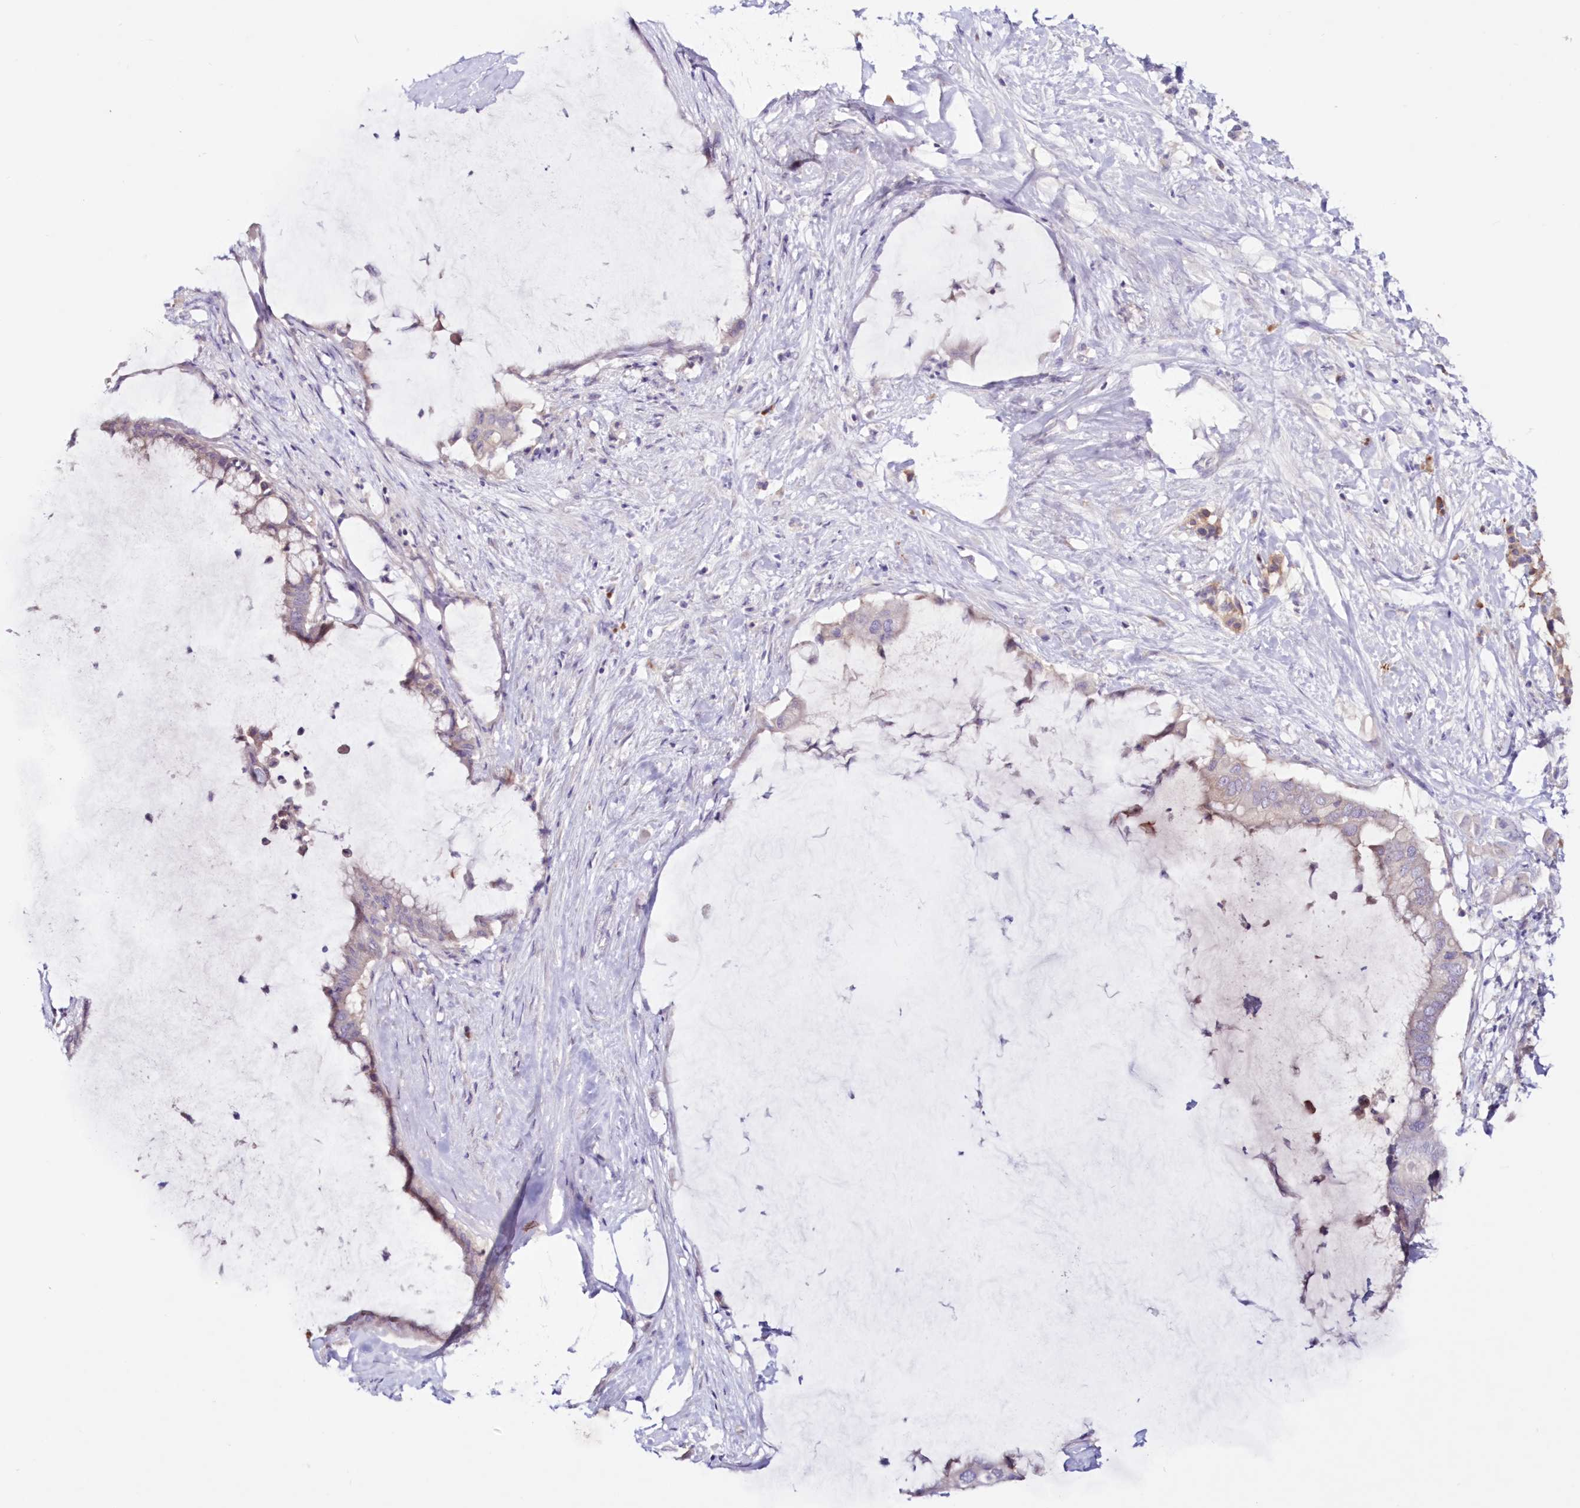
{"staining": {"intensity": "negative", "quantity": "none", "location": "none"}, "tissue": "pancreatic cancer", "cell_type": "Tumor cells", "image_type": "cancer", "snomed": [{"axis": "morphology", "description": "Adenocarcinoma, NOS"}, {"axis": "topography", "description": "Pancreas"}], "caption": "Micrograph shows no significant protein staining in tumor cells of pancreatic cancer.", "gene": "SNED1", "patient": {"sex": "male", "age": 41}}